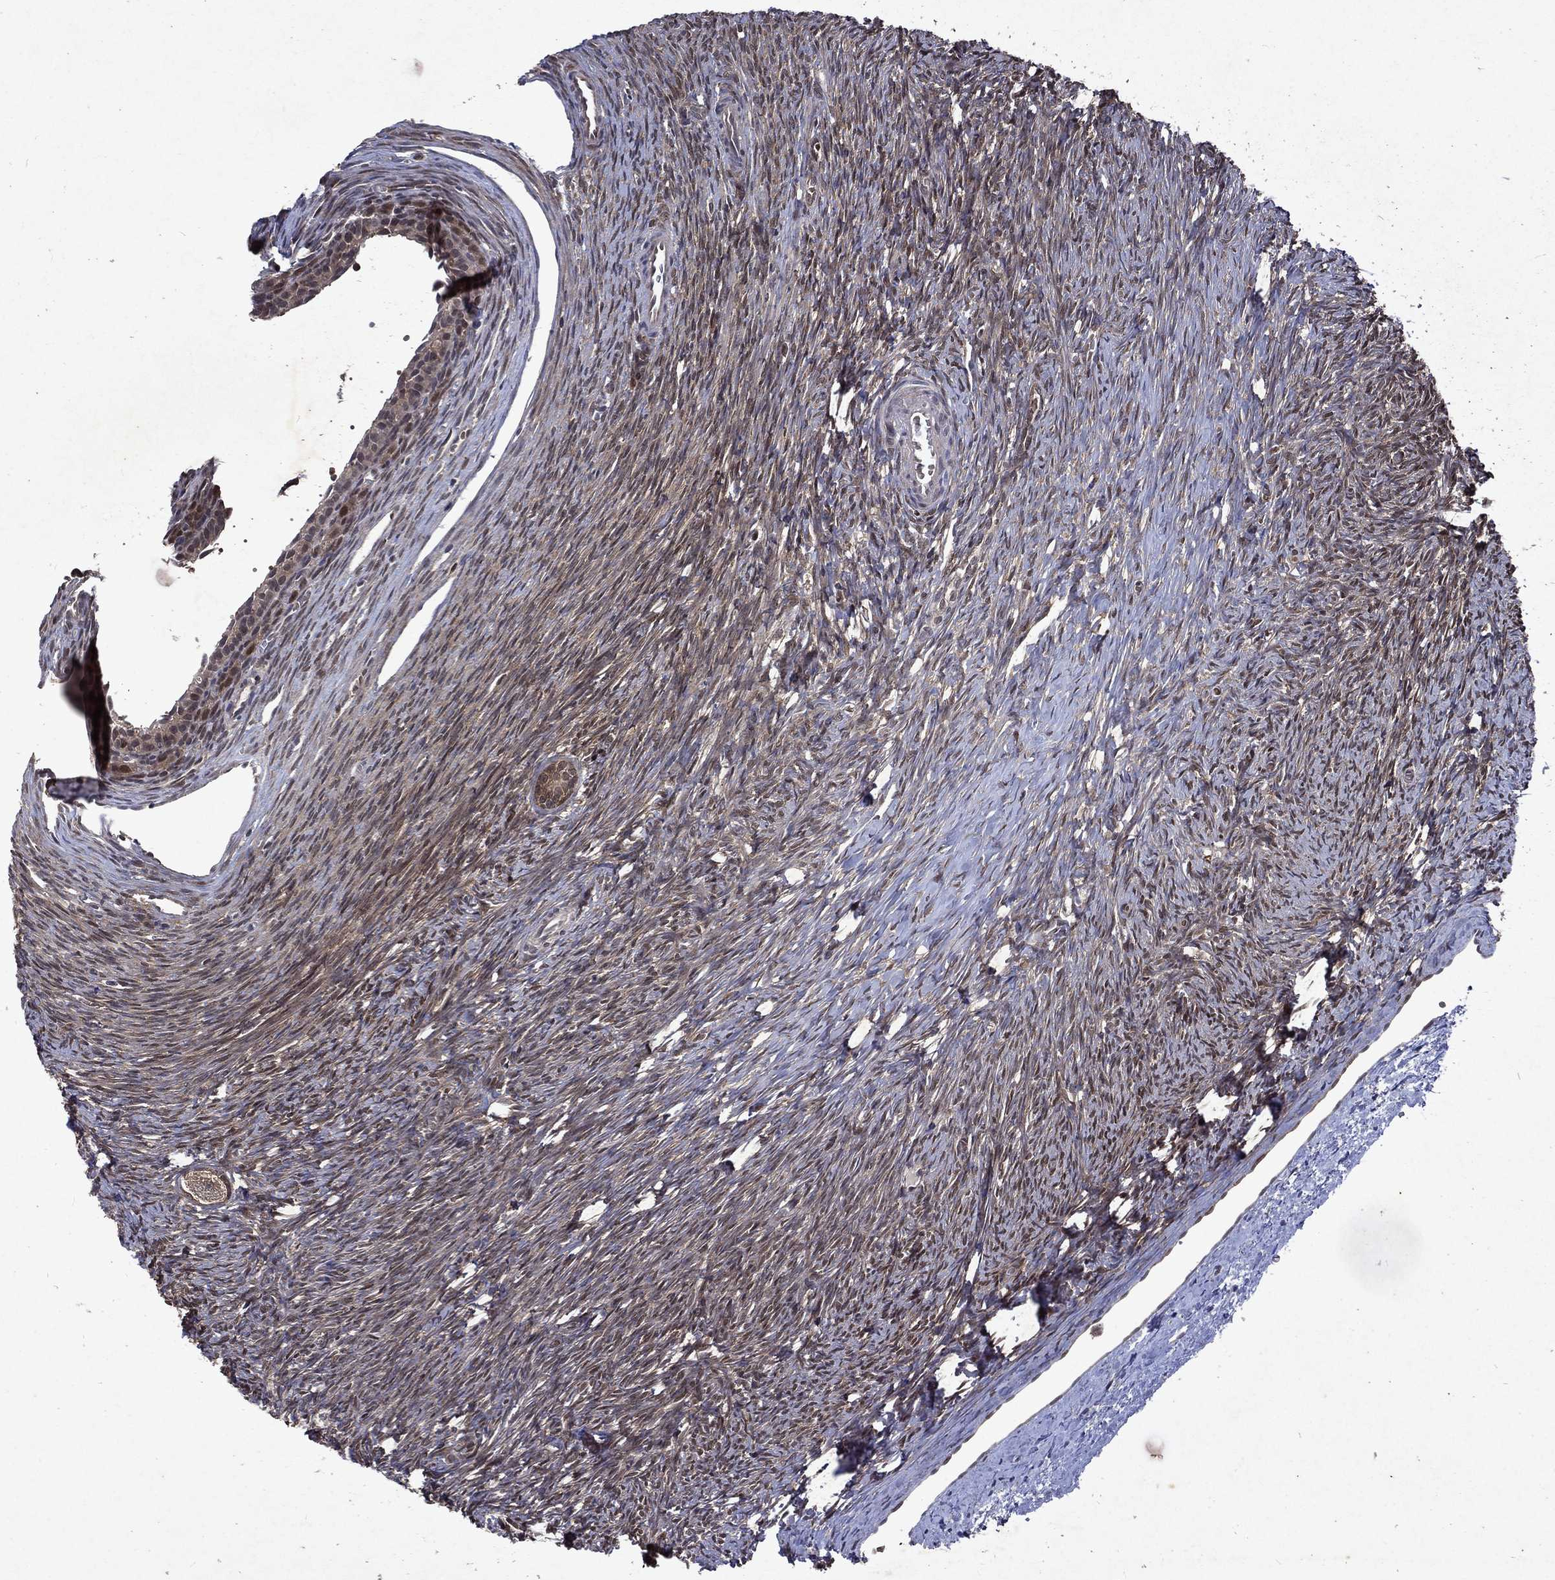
{"staining": {"intensity": "weak", "quantity": ">75%", "location": "cytoplasmic/membranous"}, "tissue": "ovary", "cell_type": "Follicle cells", "image_type": "normal", "snomed": [{"axis": "morphology", "description": "Normal tissue, NOS"}, {"axis": "topography", "description": "Ovary"}], "caption": "Ovary stained with DAB immunohistochemistry exhibits low levels of weak cytoplasmic/membranous expression in about >75% of follicle cells.", "gene": "MTAP", "patient": {"sex": "female", "age": 27}}